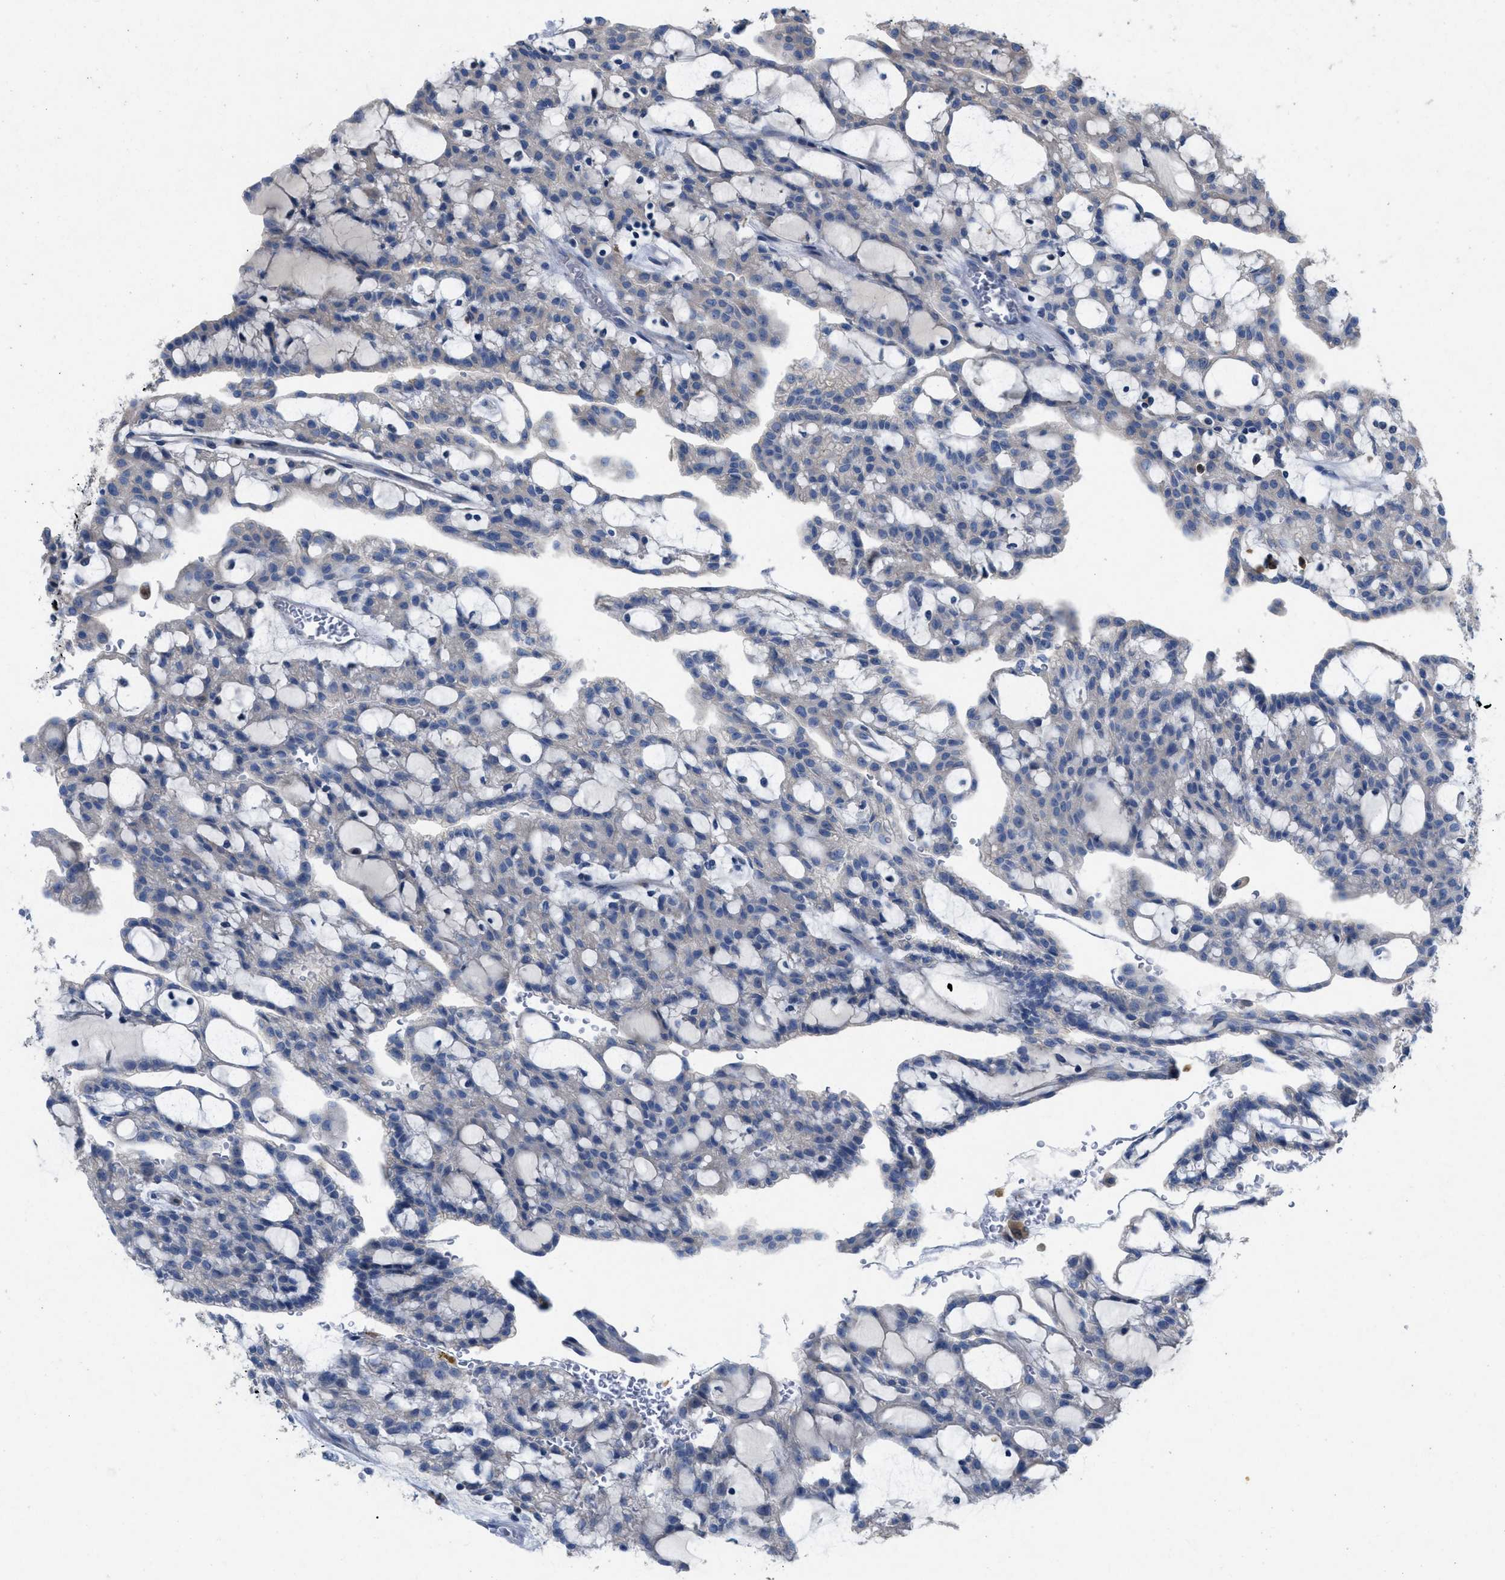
{"staining": {"intensity": "negative", "quantity": "none", "location": "none"}, "tissue": "renal cancer", "cell_type": "Tumor cells", "image_type": "cancer", "snomed": [{"axis": "morphology", "description": "Adenocarcinoma, NOS"}, {"axis": "topography", "description": "Kidney"}], "caption": "IHC image of neoplastic tissue: human renal adenocarcinoma stained with DAB (3,3'-diaminobenzidine) exhibits no significant protein positivity in tumor cells. The staining is performed using DAB (3,3'-diaminobenzidine) brown chromogen with nuclei counter-stained in using hematoxylin.", "gene": "PLPPR5", "patient": {"sex": "male", "age": 63}}